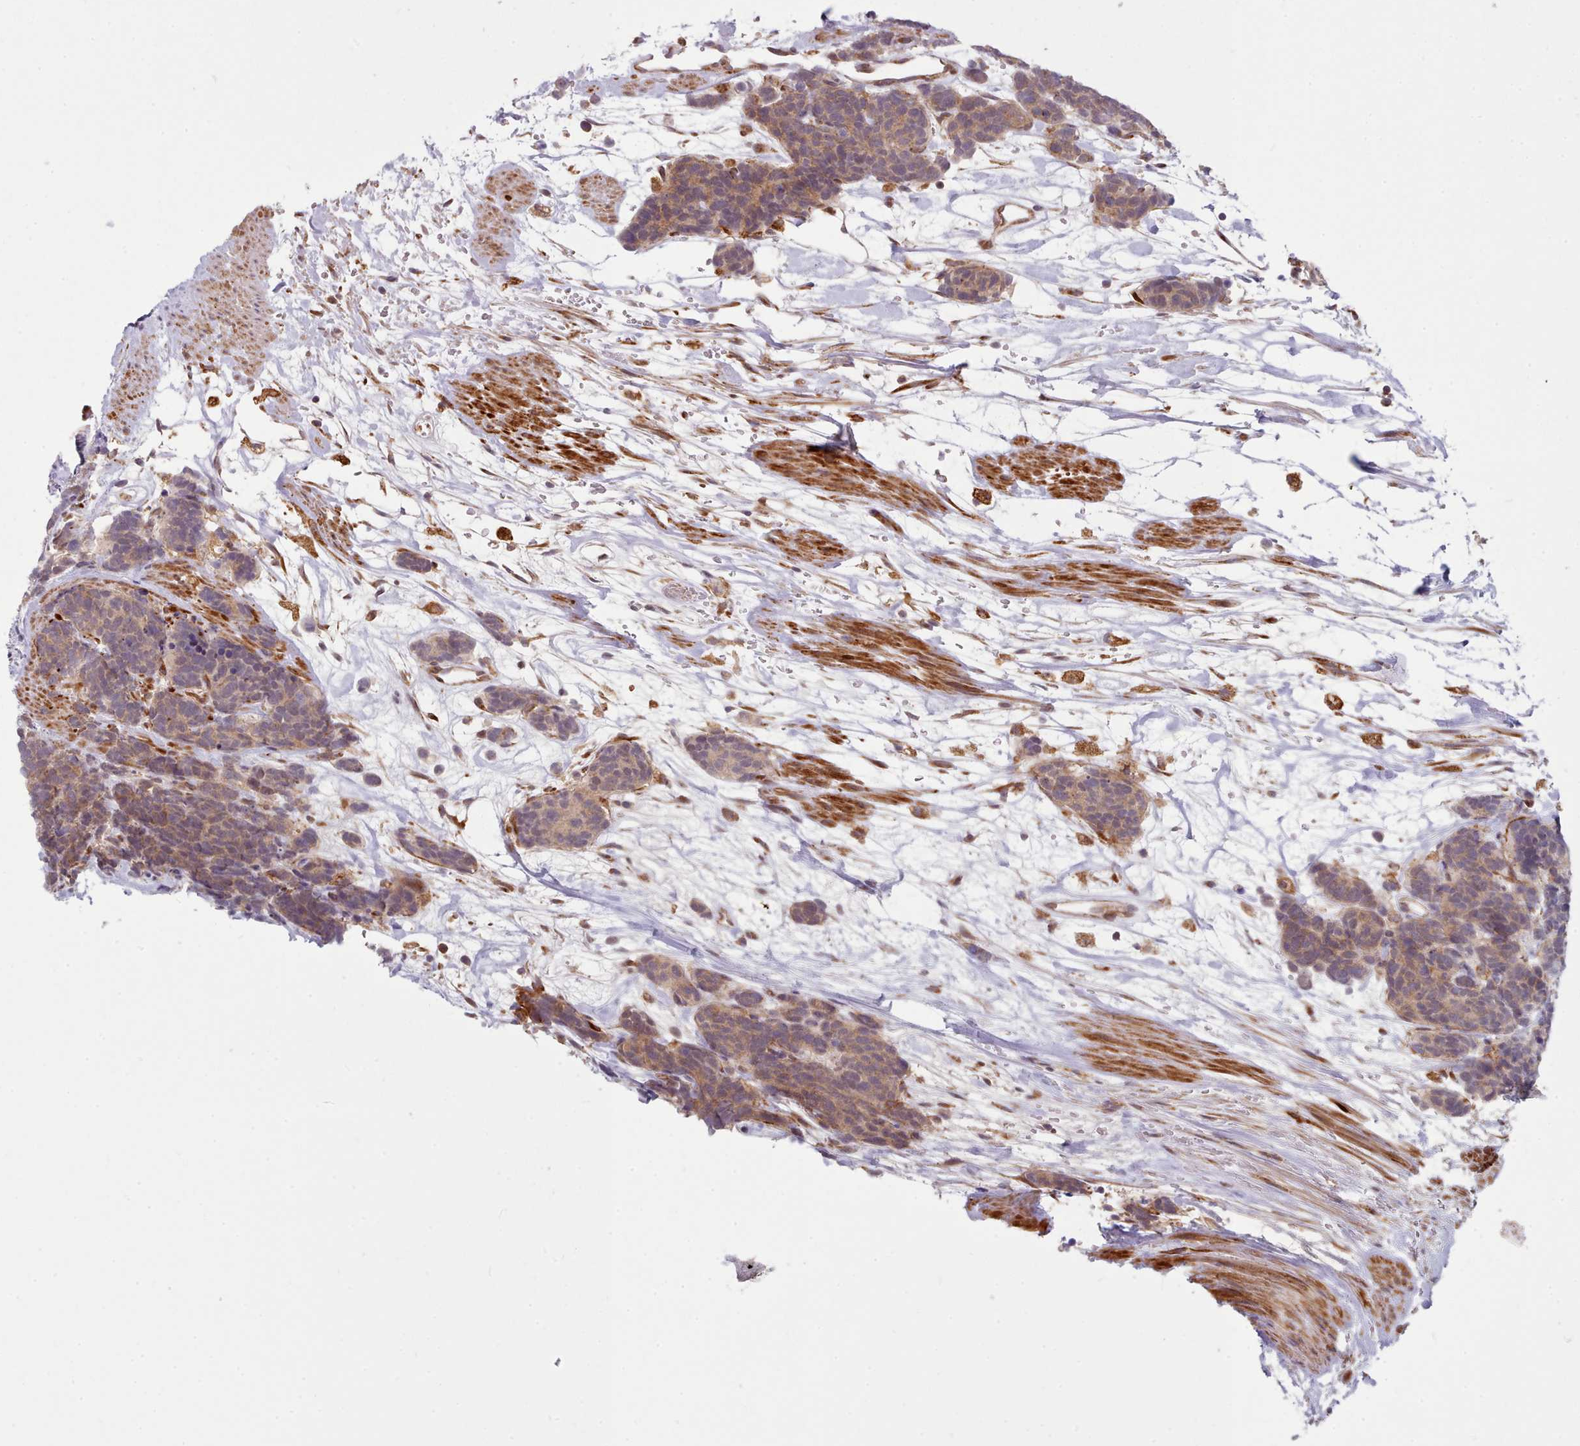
{"staining": {"intensity": "weak", "quantity": ">75%", "location": "cytoplasmic/membranous"}, "tissue": "carcinoid", "cell_type": "Tumor cells", "image_type": "cancer", "snomed": [{"axis": "morphology", "description": "Carcinoma, NOS"}, {"axis": "morphology", "description": "Carcinoid, malignant, NOS"}, {"axis": "topography", "description": "Prostate"}], "caption": "A low amount of weak cytoplasmic/membranous positivity is seen in approximately >75% of tumor cells in malignant carcinoid tissue.", "gene": "TRIM26", "patient": {"sex": "male", "age": 57}}